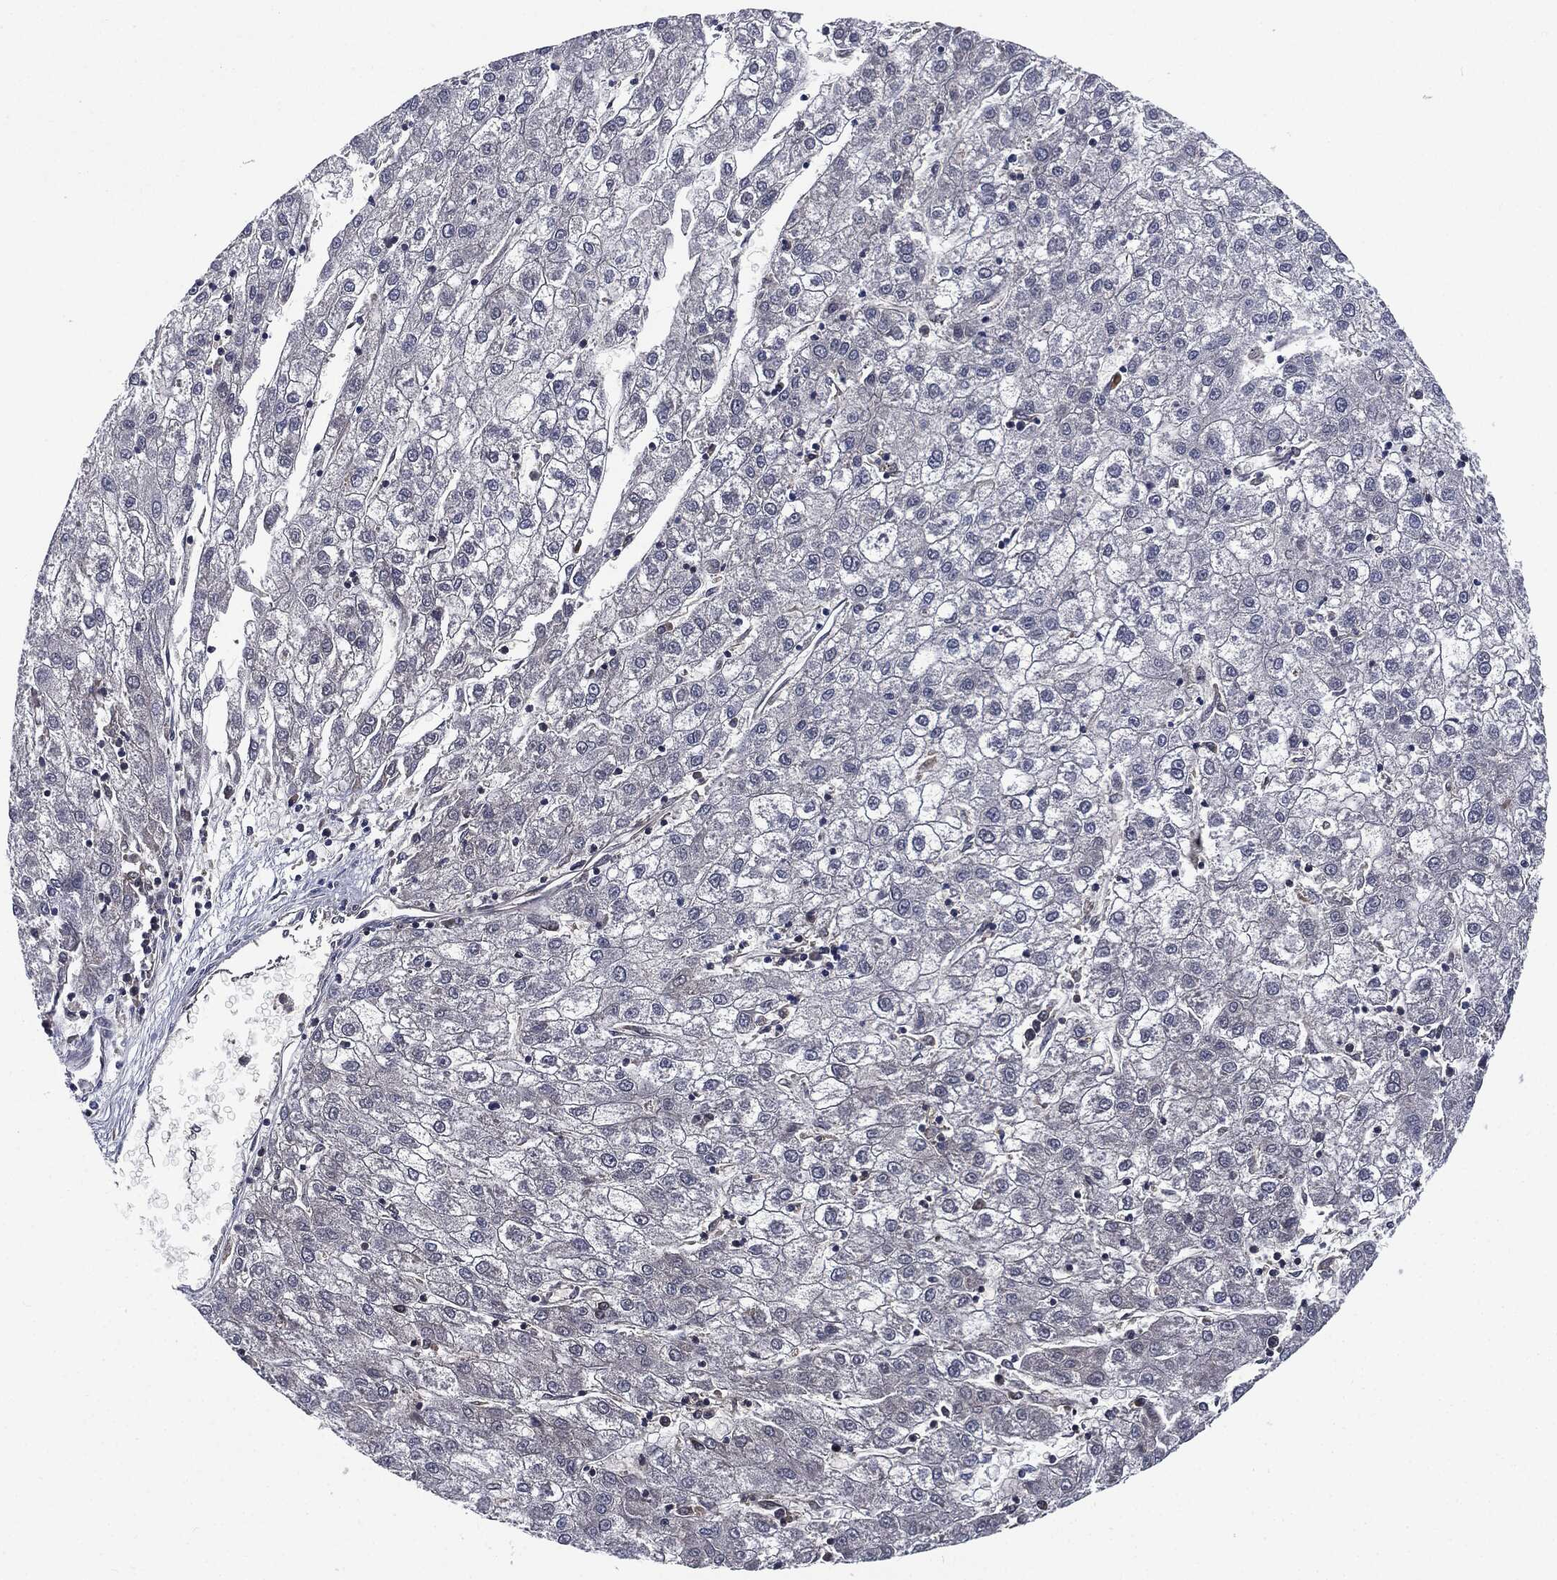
{"staining": {"intensity": "negative", "quantity": "none", "location": "none"}, "tissue": "liver cancer", "cell_type": "Tumor cells", "image_type": "cancer", "snomed": [{"axis": "morphology", "description": "Carcinoma, Hepatocellular, NOS"}, {"axis": "topography", "description": "Liver"}], "caption": "There is no significant staining in tumor cells of liver cancer.", "gene": "SIGLEC7", "patient": {"sex": "male", "age": 72}}